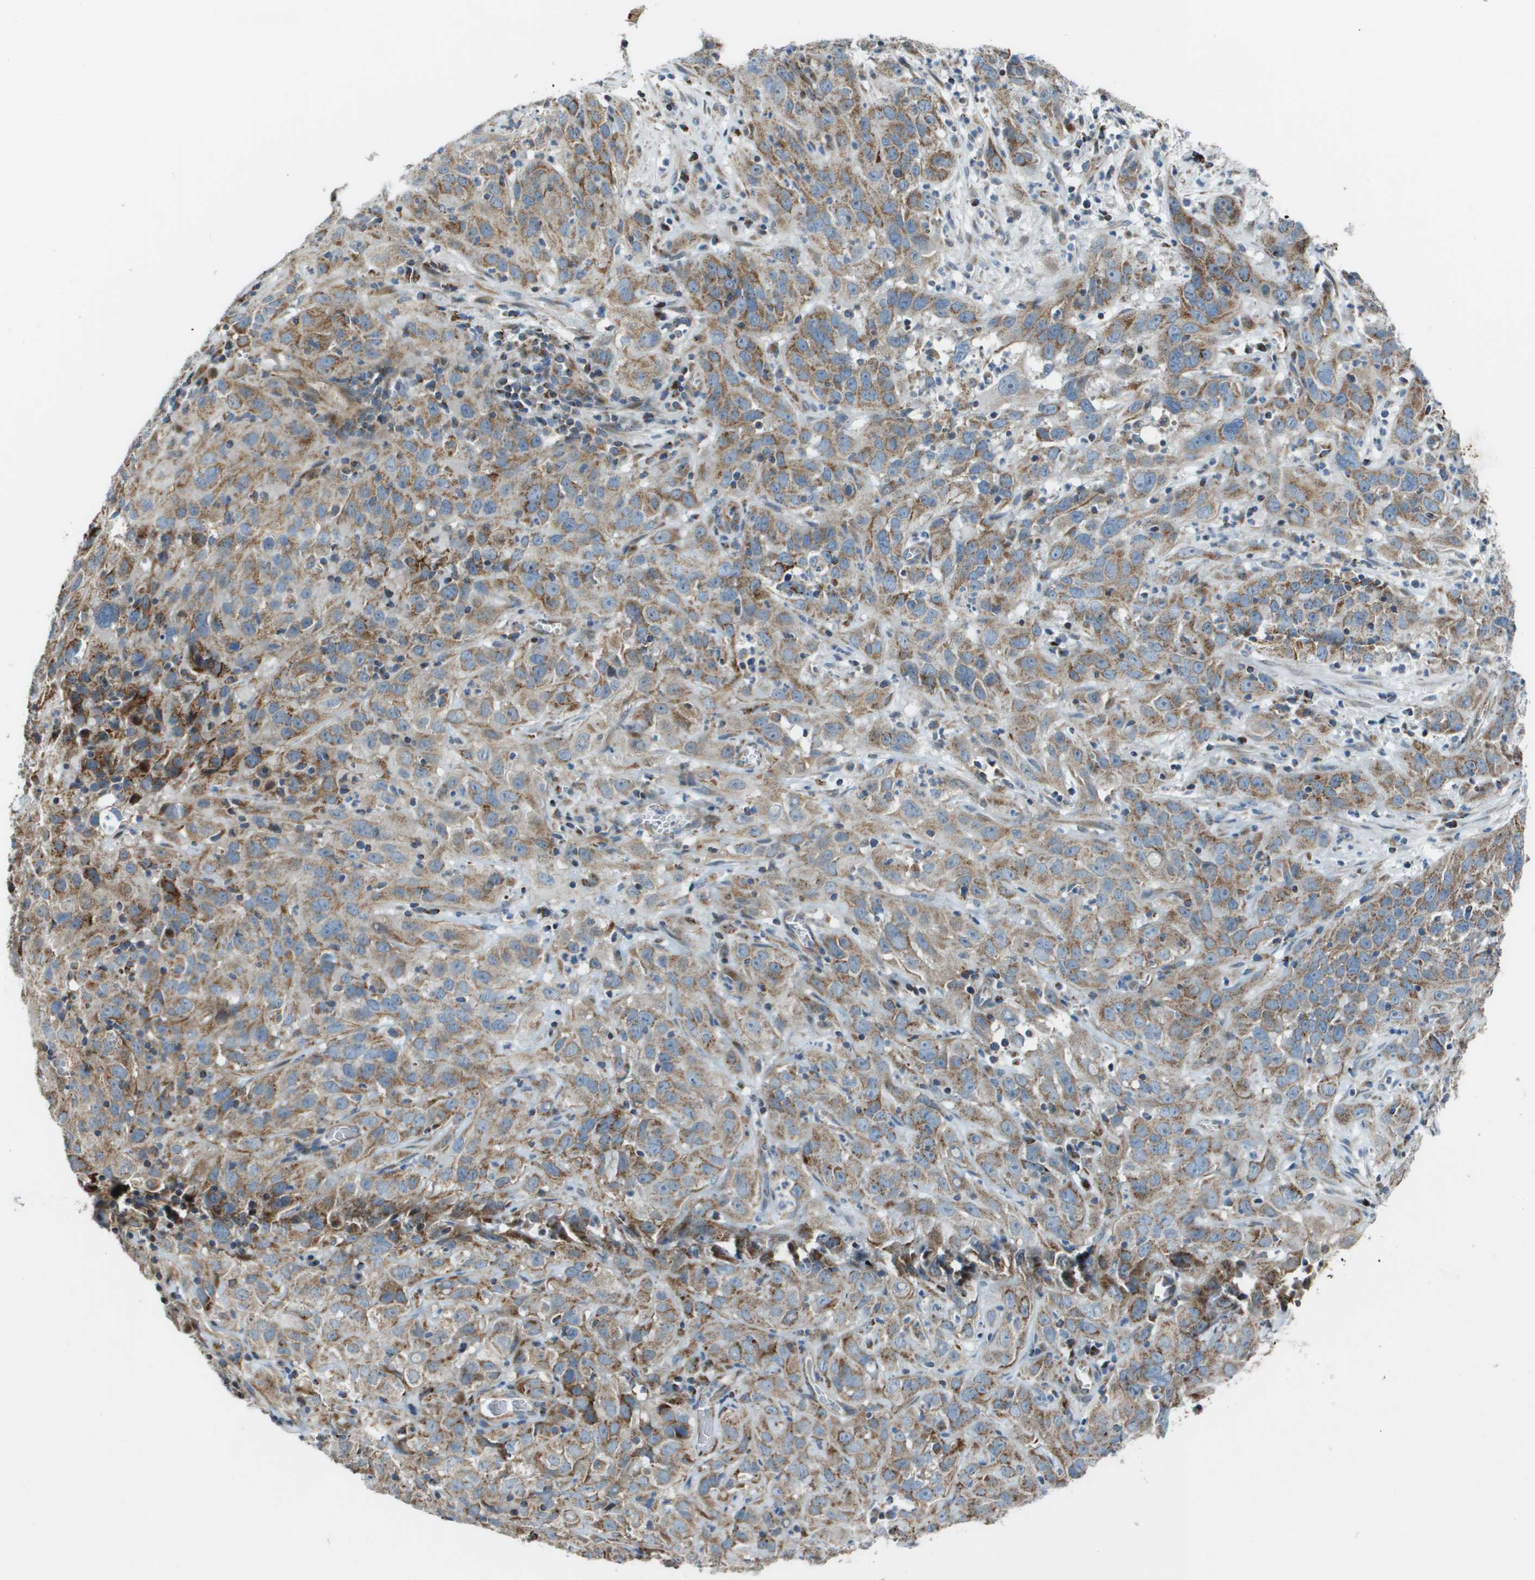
{"staining": {"intensity": "weak", "quantity": ">75%", "location": "cytoplasmic/membranous"}, "tissue": "cervical cancer", "cell_type": "Tumor cells", "image_type": "cancer", "snomed": [{"axis": "morphology", "description": "Squamous cell carcinoma, NOS"}, {"axis": "topography", "description": "Cervix"}], "caption": "Protein staining by IHC exhibits weak cytoplasmic/membranous staining in approximately >75% of tumor cells in cervical cancer (squamous cell carcinoma). Nuclei are stained in blue.", "gene": "MGAT3", "patient": {"sex": "female", "age": 32}}